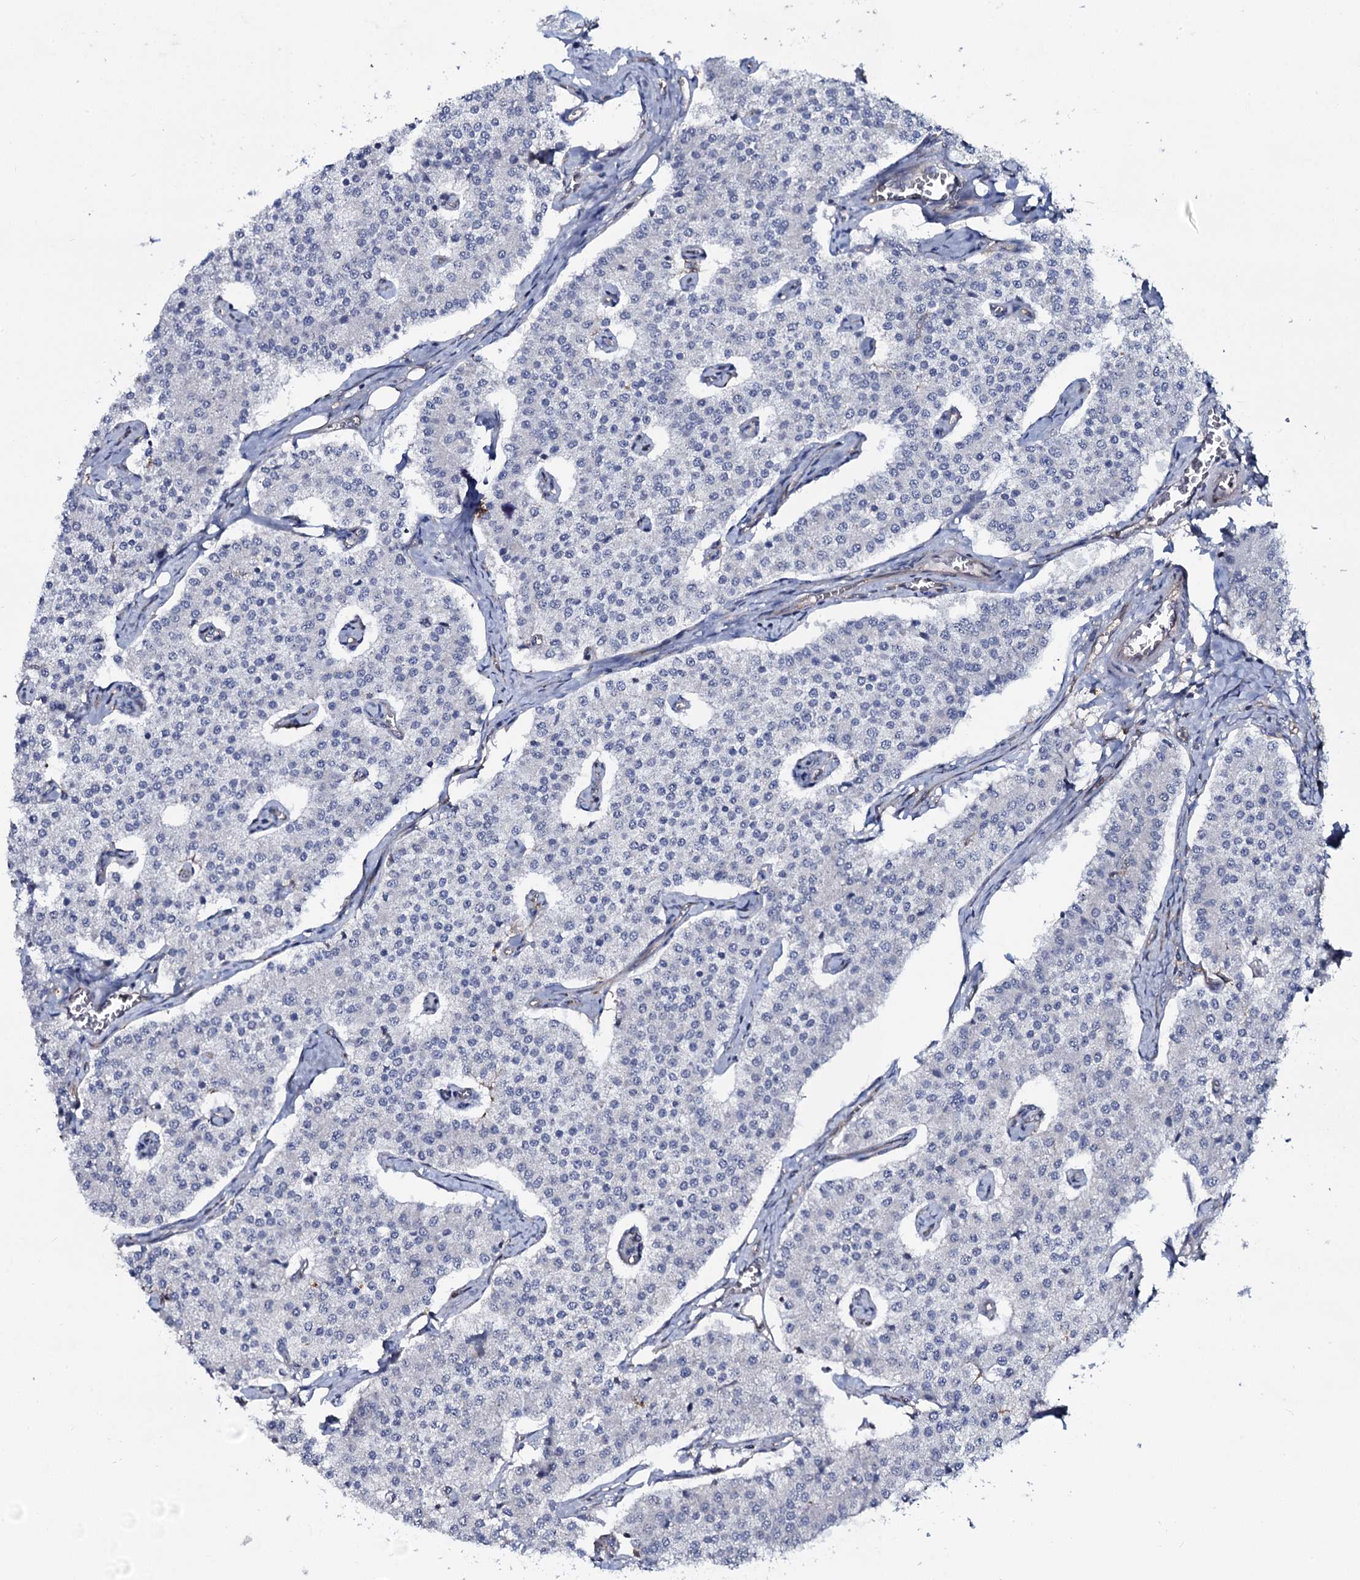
{"staining": {"intensity": "negative", "quantity": "none", "location": "none"}, "tissue": "carcinoid", "cell_type": "Tumor cells", "image_type": "cancer", "snomed": [{"axis": "morphology", "description": "Carcinoid, malignant, NOS"}, {"axis": "topography", "description": "Colon"}], "caption": "Carcinoid stained for a protein using IHC reveals no expression tumor cells.", "gene": "SNAP23", "patient": {"sex": "female", "age": 52}}